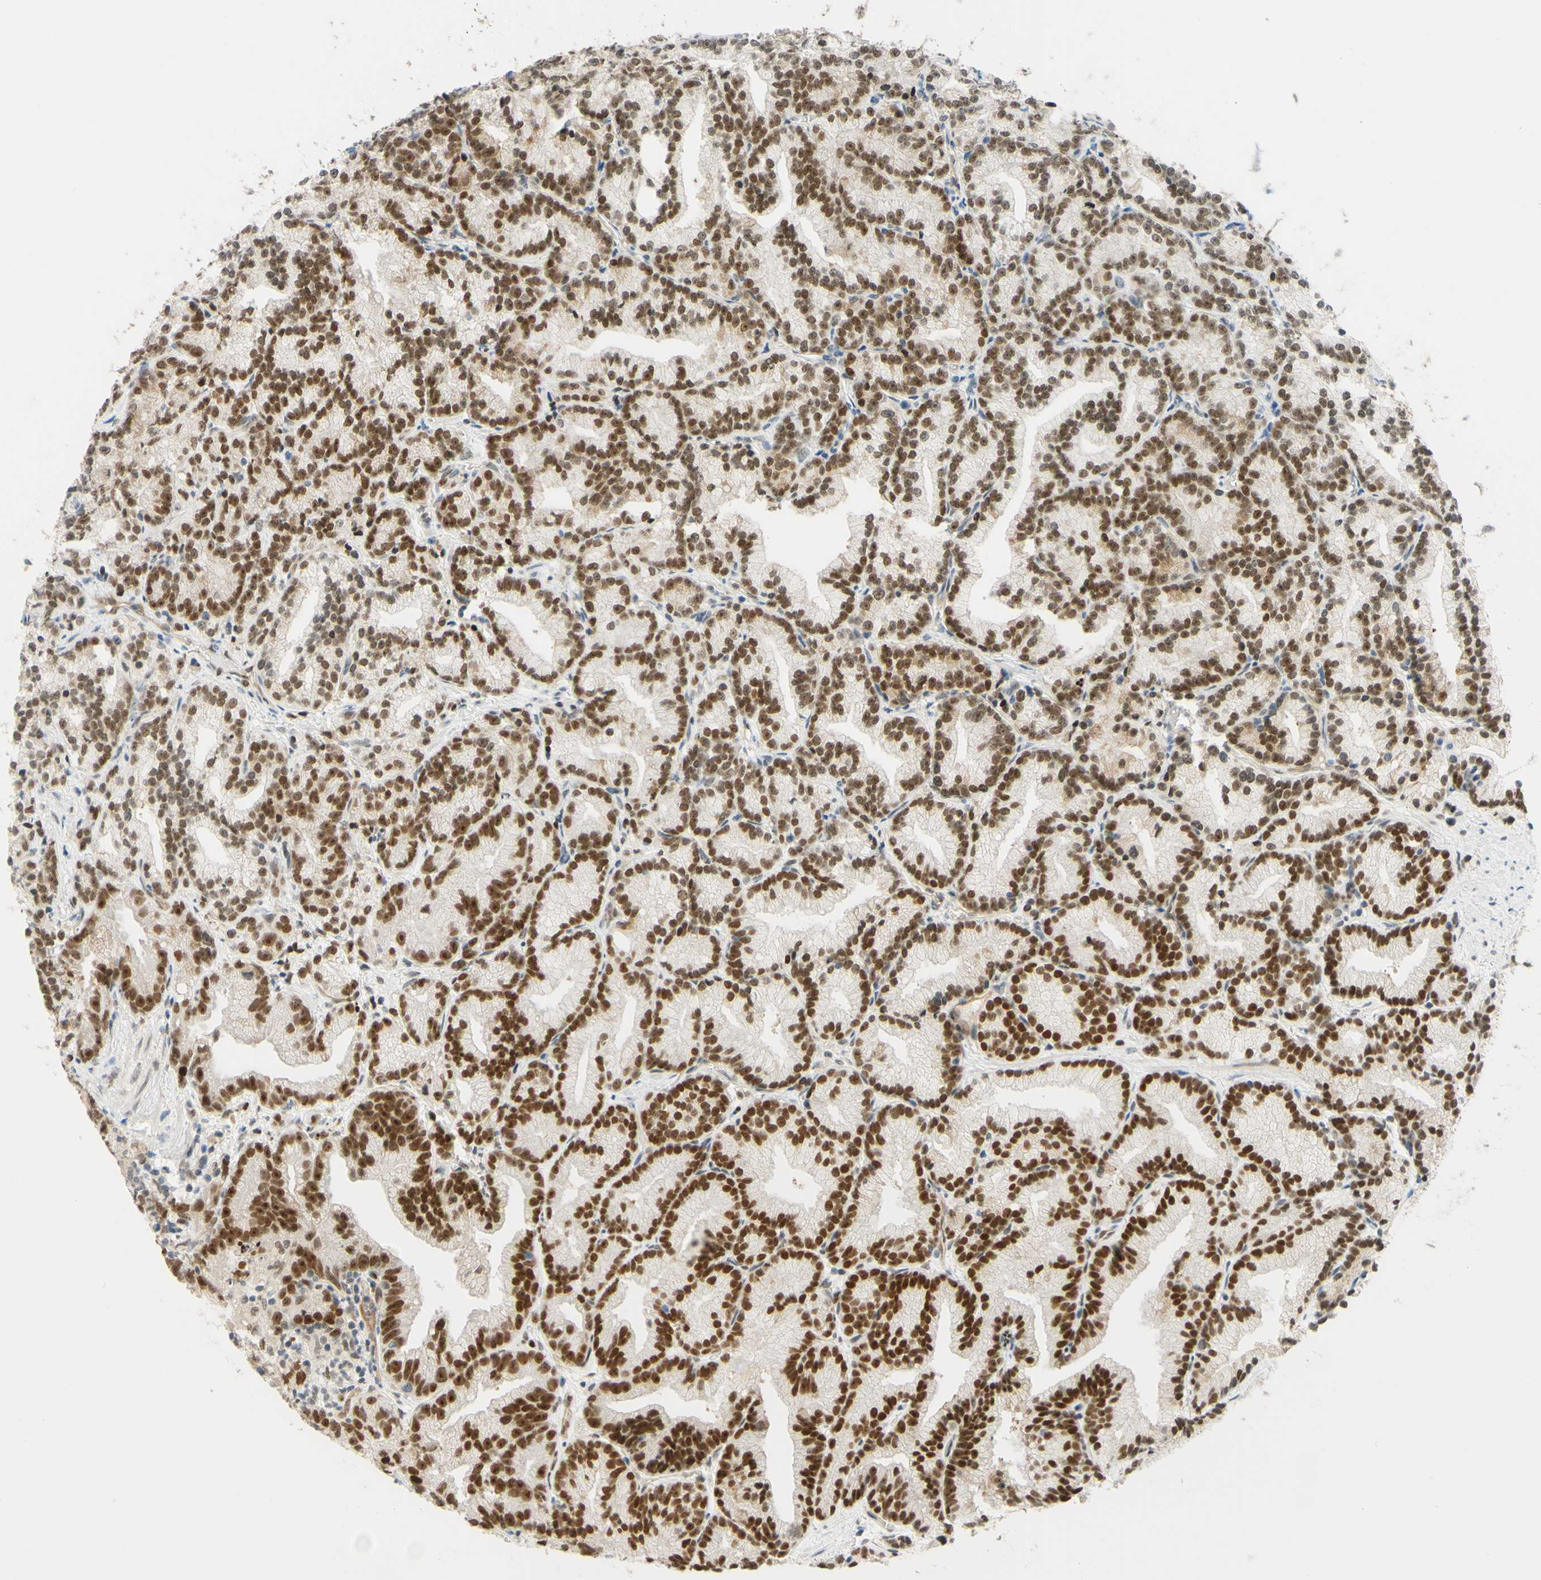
{"staining": {"intensity": "strong", "quantity": ">75%", "location": "nuclear"}, "tissue": "prostate cancer", "cell_type": "Tumor cells", "image_type": "cancer", "snomed": [{"axis": "morphology", "description": "Adenocarcinoma, Low grade"}, {"axis": "topography", "description": "Prostate"}], "caption": "Prostate cancer stained with immunohistochemistry (IHC) shows strong nuclear expression in about >75% of tumor cells.", "gene": "POLB", "patient": {"sex": "male", "age": 89}}